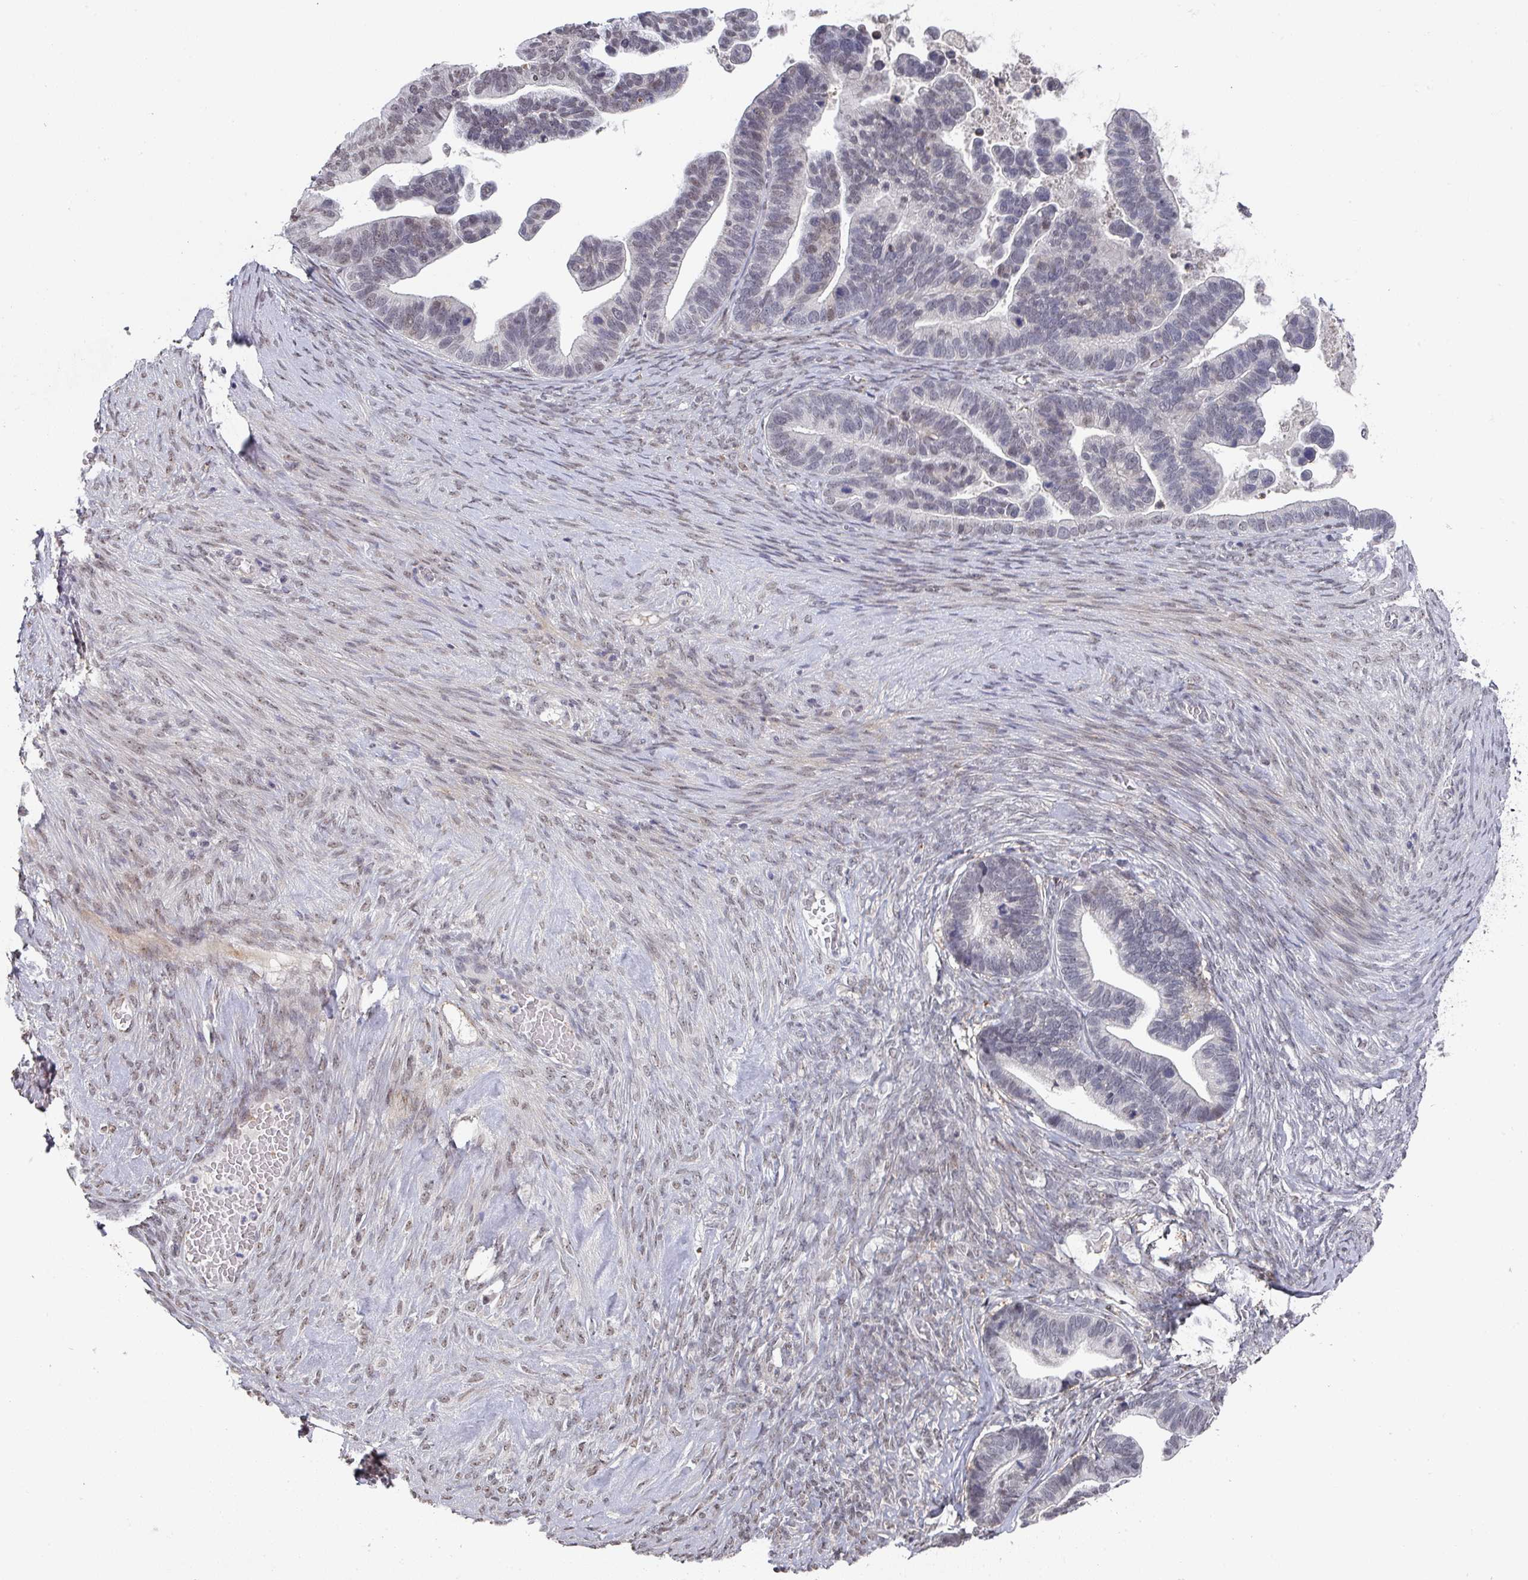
{"staining": {"intensity": "weak", "quantity": "25%-75%", "location": "nuclear"}, "tissue": "ovarian cancer", "cell_type": "Tumor cells", "image_type": "cancer", "snomed": [{"axis": "morphology", "description": "Cystadenocarcinoma, serous, NOS"}, {"axis": "topography", "description": "Ovary"}], "caption": "A low amount of weak nuclear positivity is present in approximately 25%-75% of tumor cells in ovarian cancer (serous cystadenocarcinoma) tissue.", "gene": "ZNF654", "patient": {"sex": "female", "age": 56}}